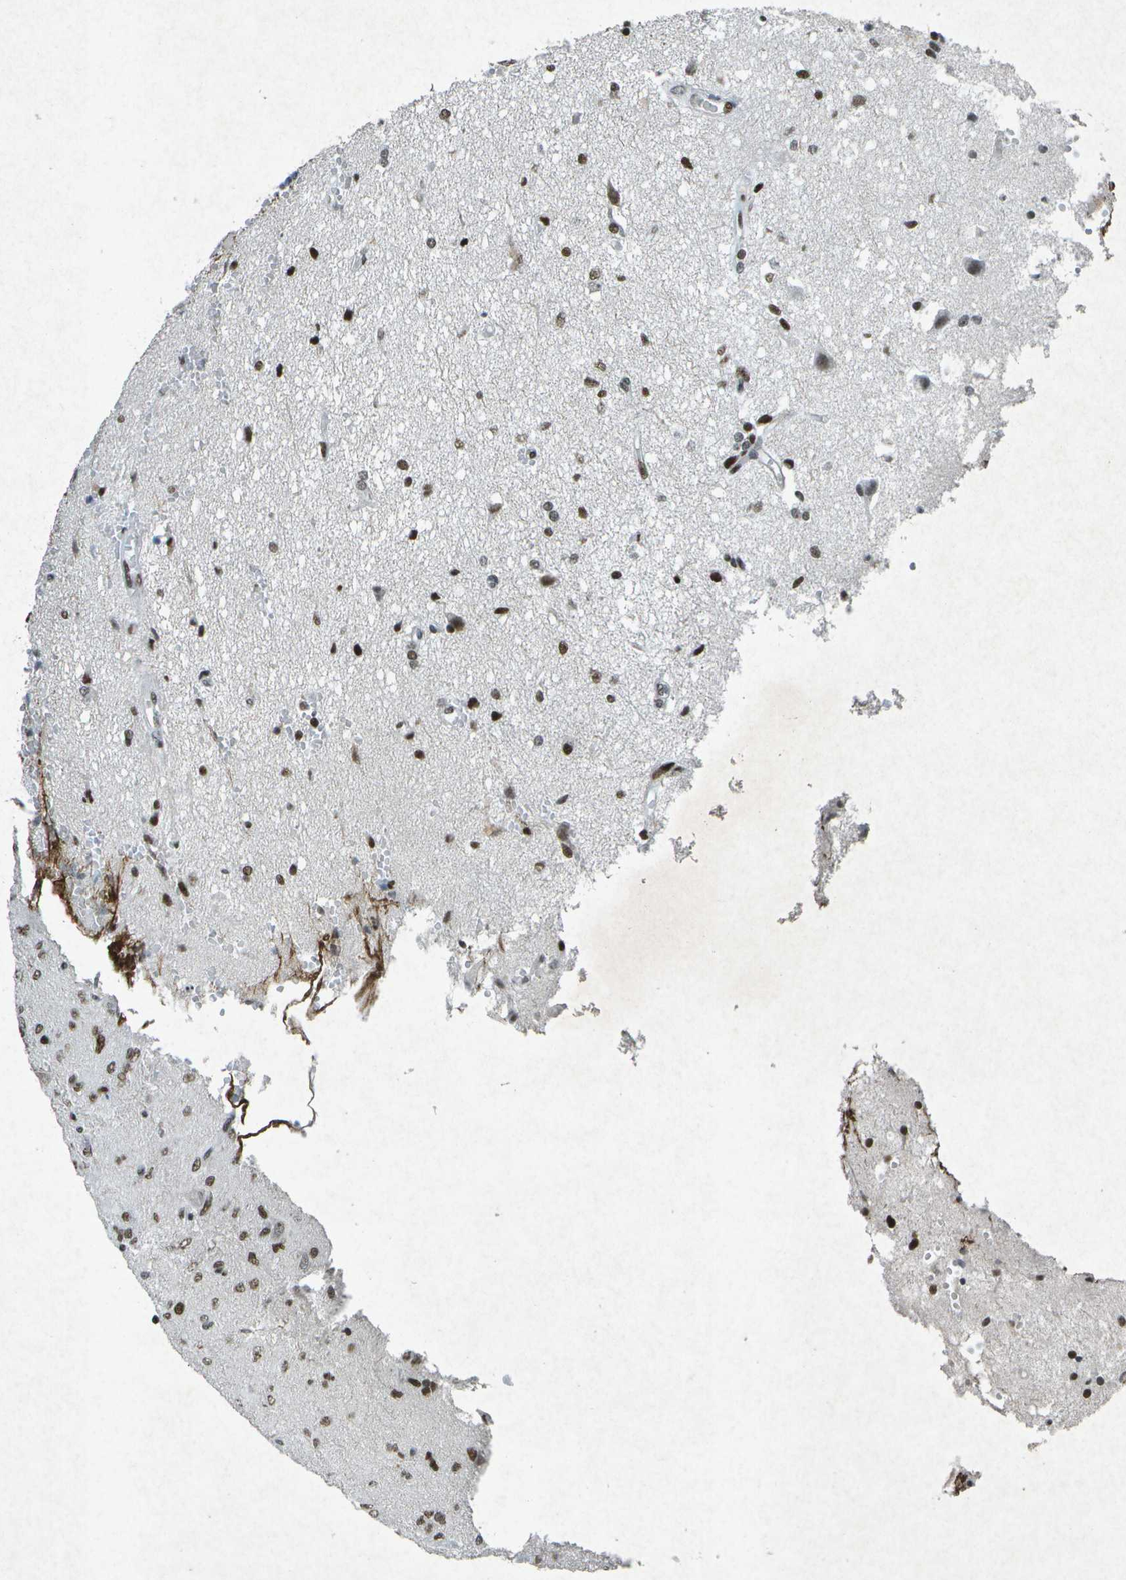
{"staining": {"intensity": "strong", "quantity": "25%-75%", "location": "nuclear"}, "tissue": "glioma", "cell_type": "Tumor cells", "image_type": "cancer", "snomed": [{"axis": "morphology", "description": "Glioma, malignant, High grade"}, {"axis": "topography", "description": "Brain"}], "caption": "Human glioma stained with a protein marker demonstrates strong staining in tumor cells.", "gene": "MTA2", "patient": {"sex": "female", "age": 59}}